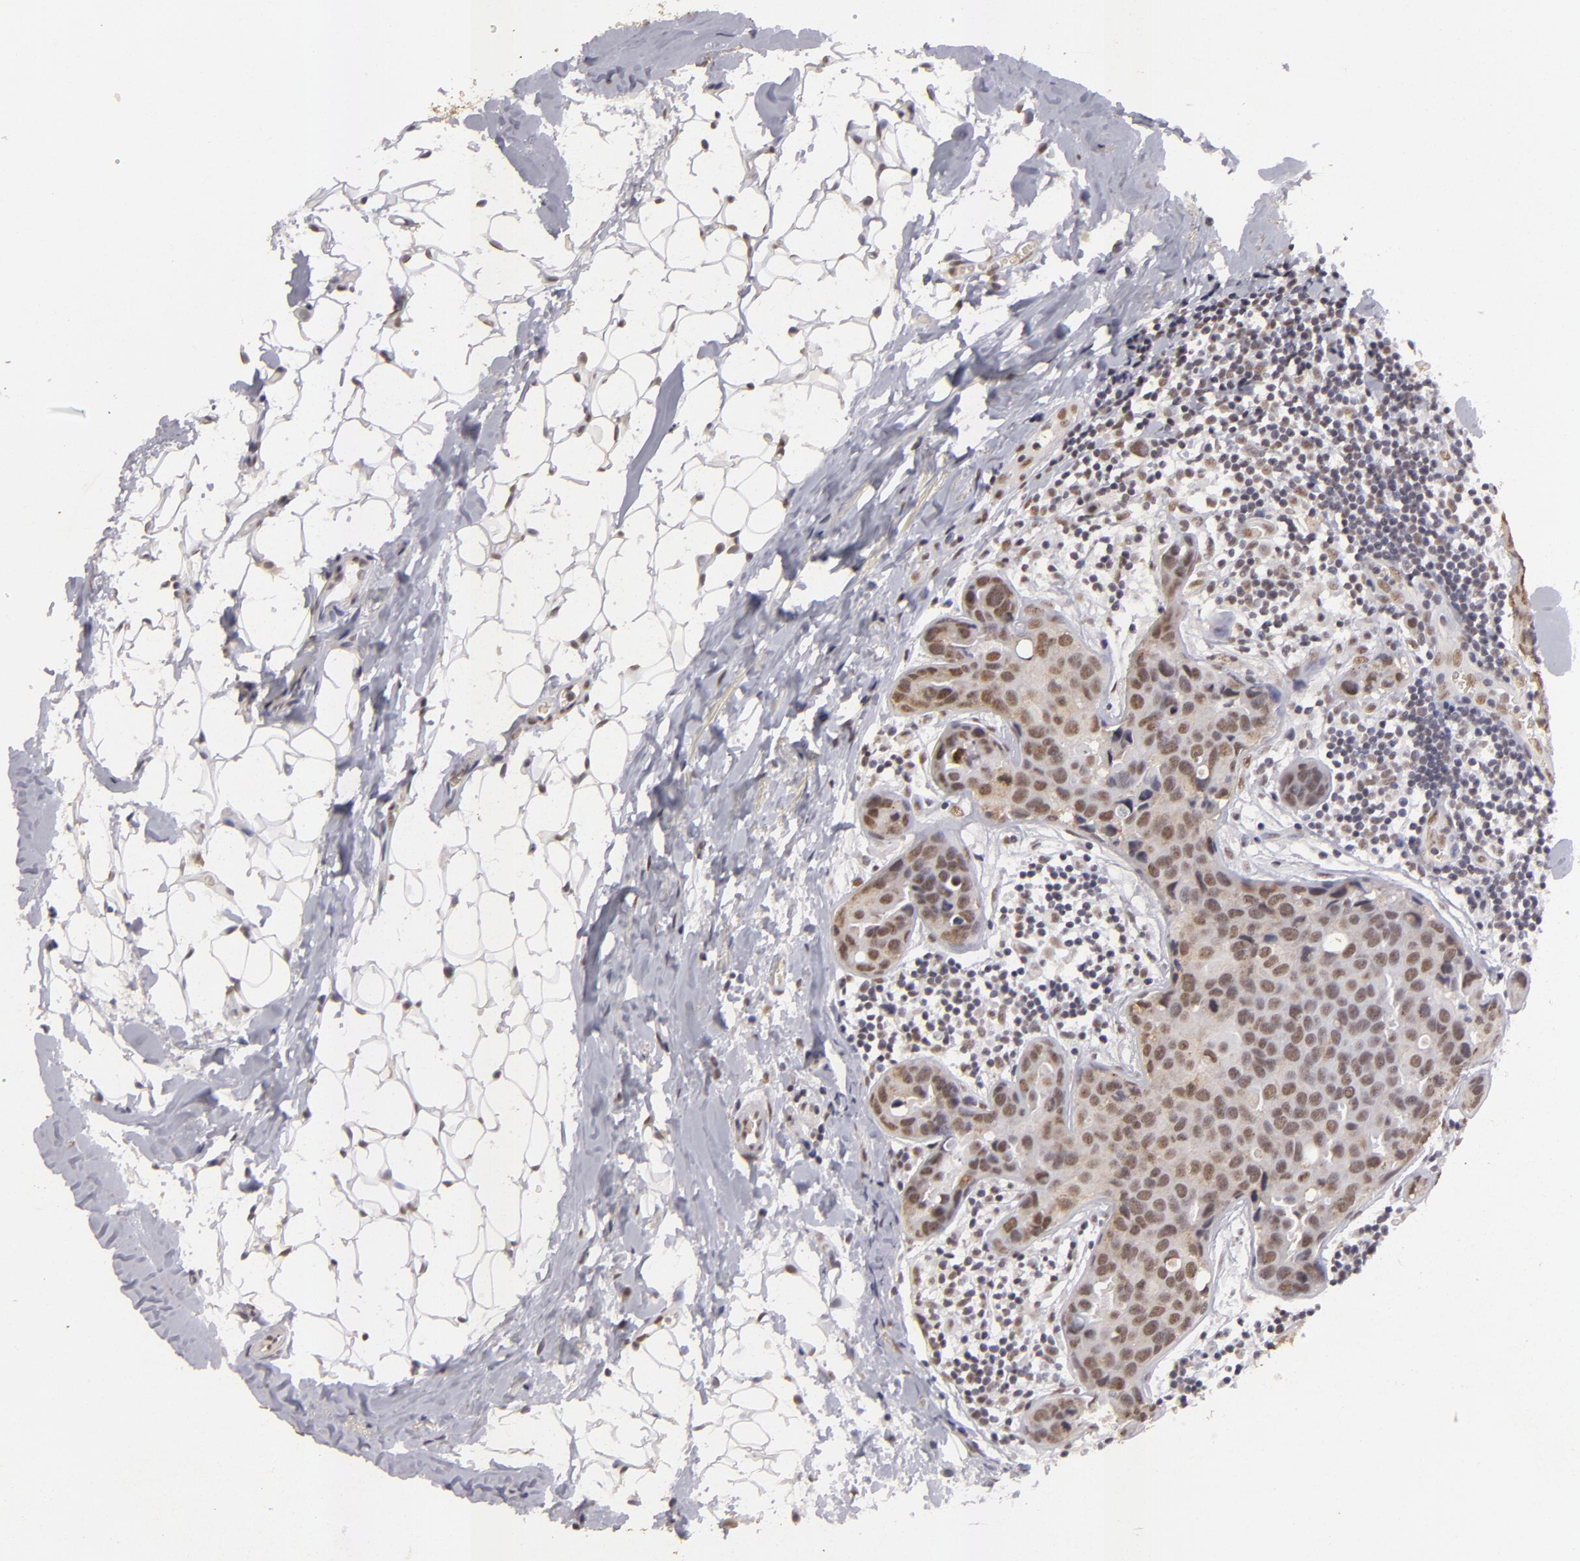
{"staining": {"intensity": "moderate", "quantity": ">75%", "location": "nuclear"}, "tissue": "breast cancer", "cell_type": "Tumor cells", "image_type": "cancer", "snomed": [{"axis": "morphology", "description": "Duct carcinoma"}, {"axis": "topography", "description": "Breast"}], "caption": "Breast cancer (invasive ductal carcinoma) was stained to show a protein in brown. There is medium levels of moderate nuclear expression in approximately >75% of tumor cells.", "gene": "CBX3", "patient": {"sex": "female", "age": 24}}